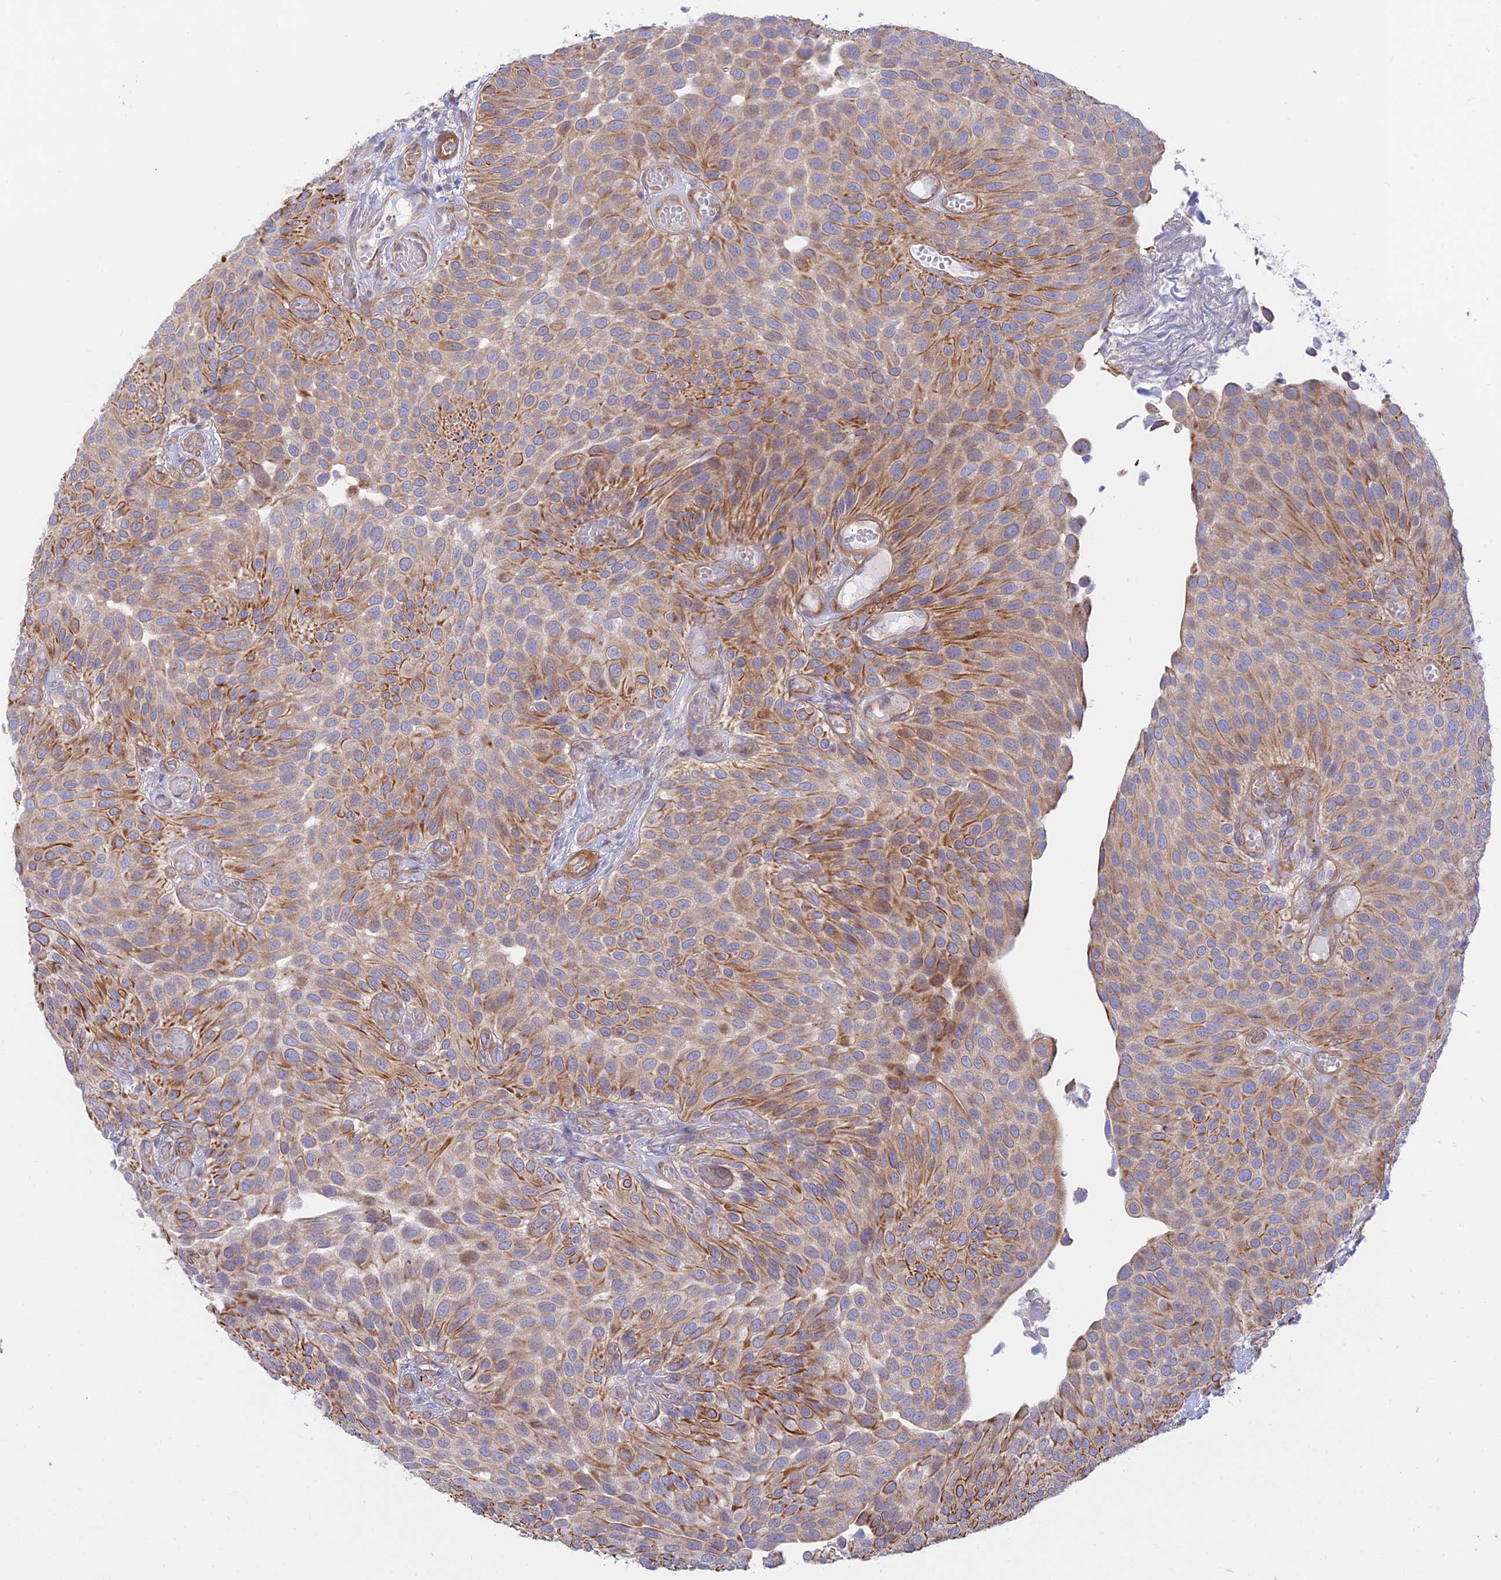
{"staining": {"intensity": "moderate", "quantity": "25%-75%", "location": "cytoplasmic/membranous"}, "tissue": "urothelial cancer", "cell_type": "Tumor cells", "image_type": "cancer", "snomed": [{"axis": "morphology", "description": "Urothelial carcinoma, Low grade"}, {"axis": "topography", "description": "Urinary bladder"}], "caption": "This photomicrograph reveals immunohistochemistry staining of human urothelial cancer, with medium moderate cytoplasmic/membranous positivity in about 25%-75% of tumor cells.", "gene": "KCNAB1", "patient": {"sex": "male", "age": 89}}